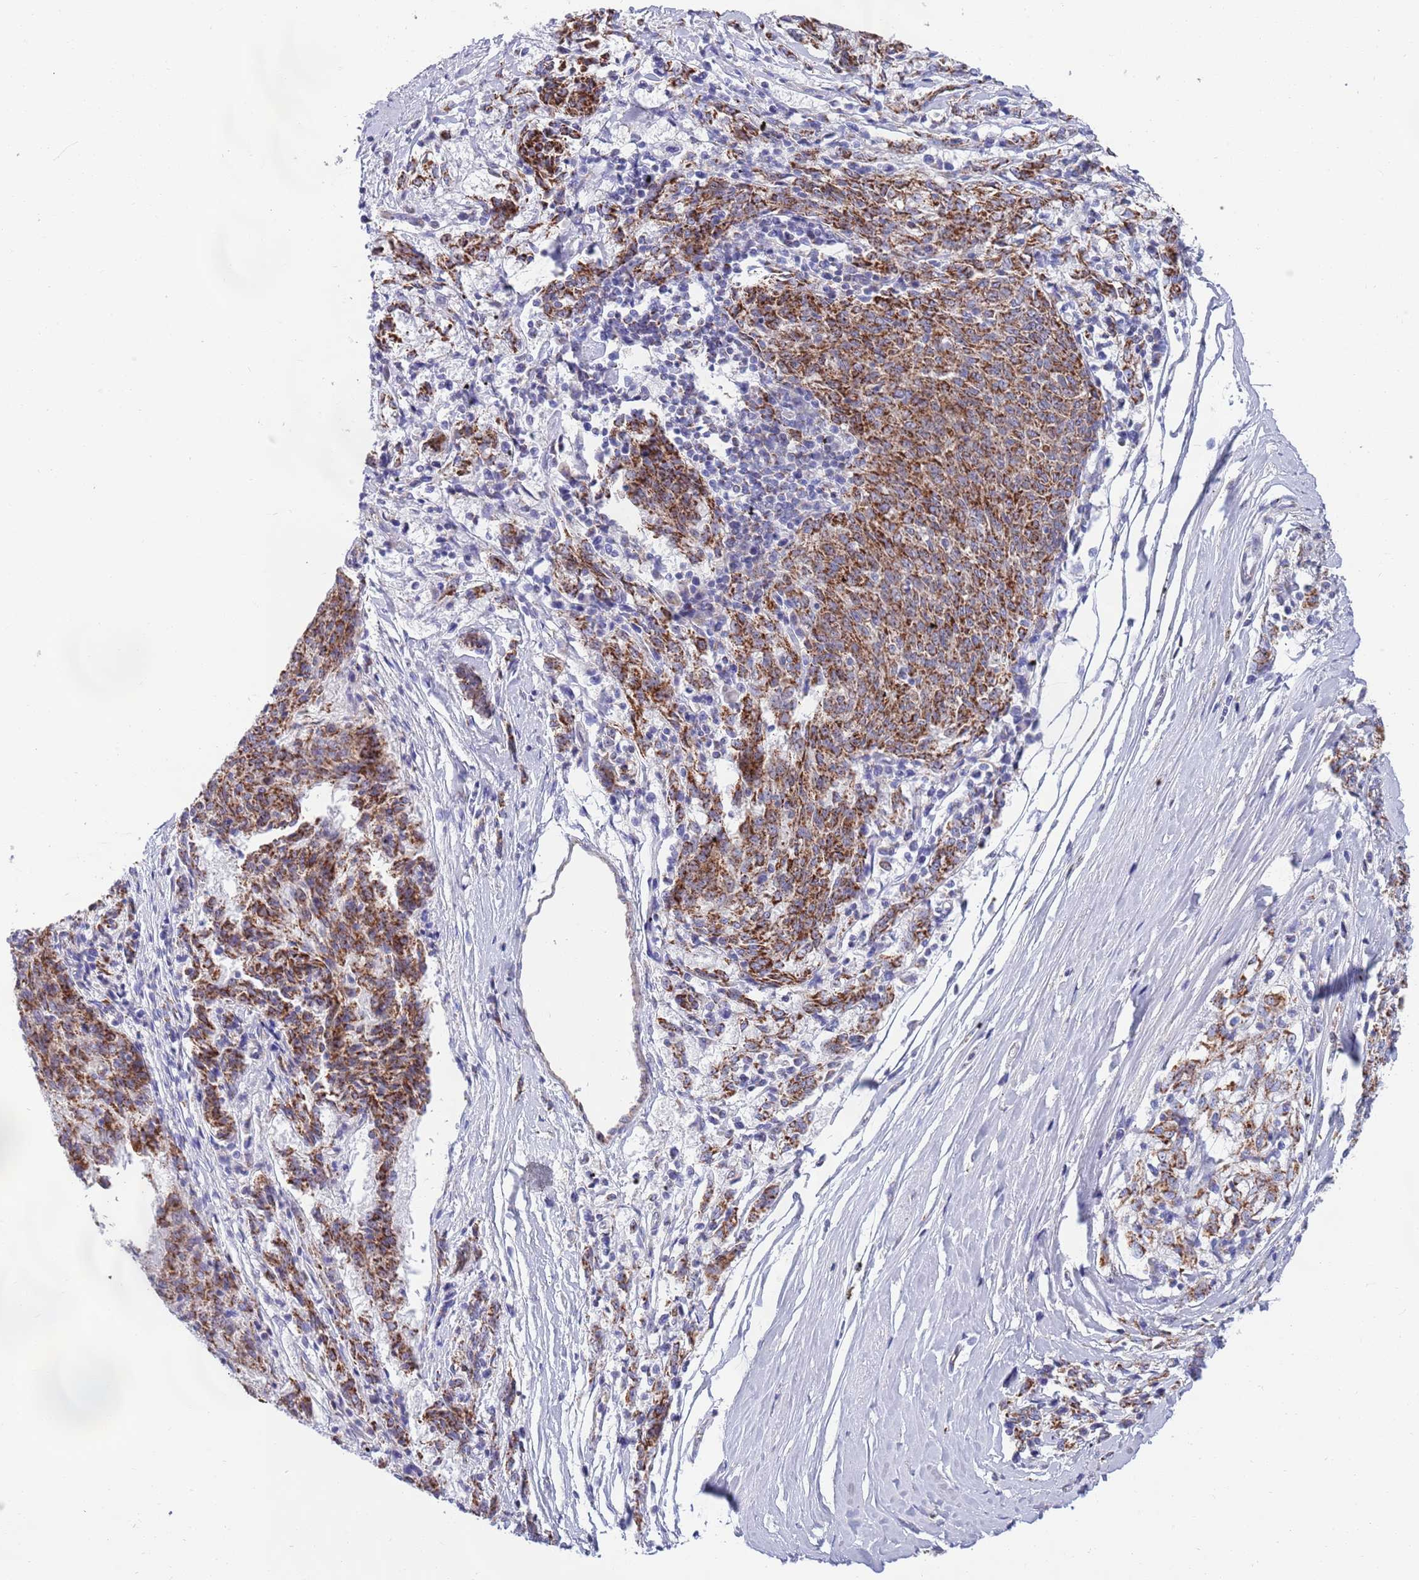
{"staining": {"intensity": "strong", "quantity": ">75%", "location": "cytoplasmic/membranous"}, "tissue": "melanoma", "cell_type": "Tumor cells", "image_type": "cancer", "snomed": [{"axis": "morphology", "description": "Malignant melanoma, NOS"}, {"axis": "topography", "description": "Skin"}], "caption": "Melanoma was stained to show a protein in brown. There is high levels of strong cytoplasmic/membranous expression in about >75% of tumor cells.", "gene": "EMC8", "patient": {"sex": "female", "age": 72}}